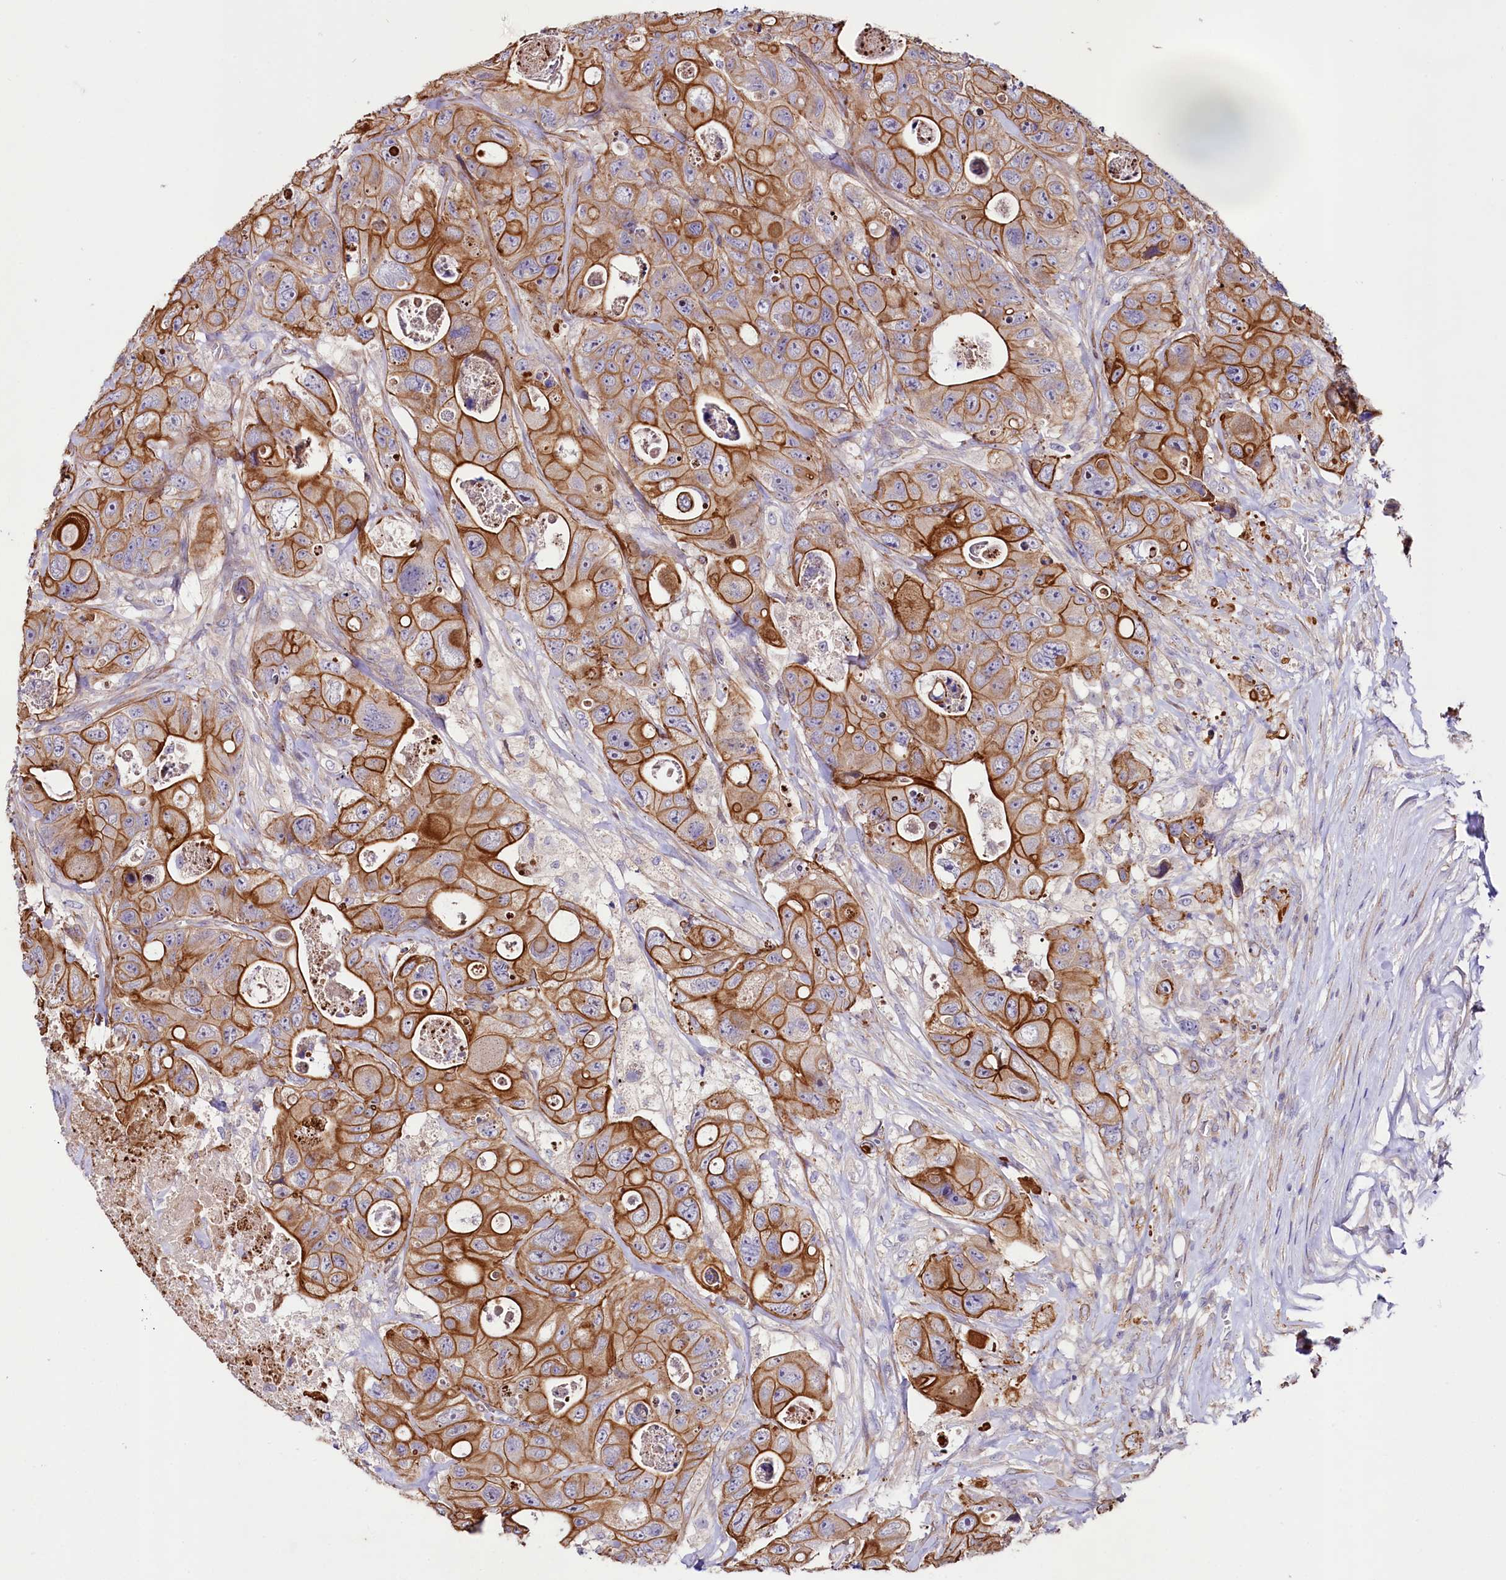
{"staining": {"intensity": "strong", "quantity": ">75%", "location": "cytoplasmic/membranous"}, "tissue": "colorectal cancer", "cell_type": "Tumor cells", "image_type": "cancer", "snomed": [{"axis": "morphology", "description": "Adenocarcinoma, NOS"}, {"axis": "topography", "description": "Colon"}], "caption": "Strong cytoplasmic/membranous expression is identified in approximately >75% of tumor cells in colorectal adenocarcinoma.", "gene": "VPS11", "patient": {"sex": "female", "age": 46}}